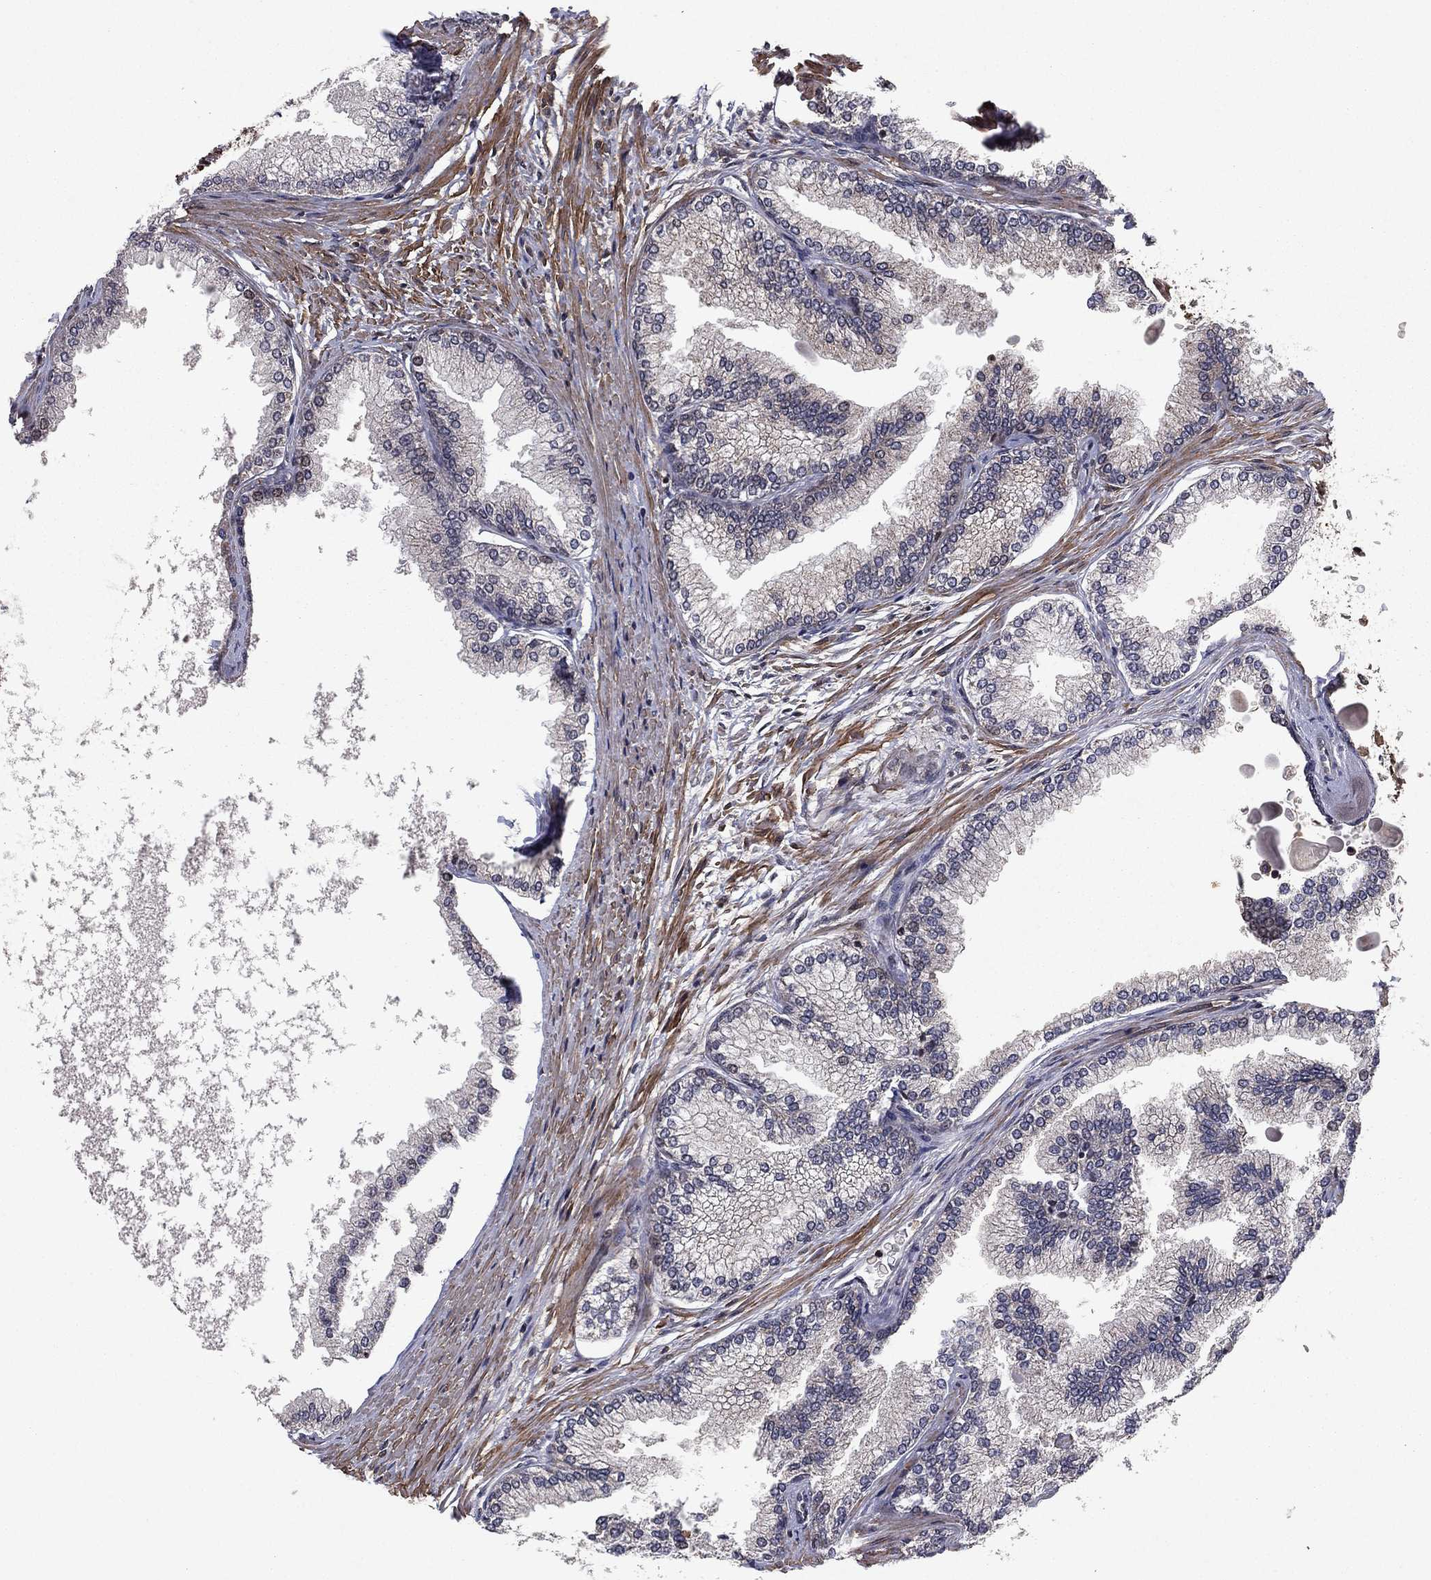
{"staining": {"intensity": "negative", "quantity": "none", "location": "none"}, "tissue": "prostate", "cell_type": "Glandular cells", "image_type": "normal", "snomed": [{"axis": "morphology", "description": "Normal tissue, NOS"}, {"axis": "topography", "description": "Prostate"}], "caption": "IHC image of unremarkable human prostate stained for a protein (brown), which displays no expression in glandular cells. (DAB (3,3'-diaminobenzidine) IHC with hematoxylin counter stain).", "gene": "SORBS1", "patient": {"sex": "male", "age": 72}}